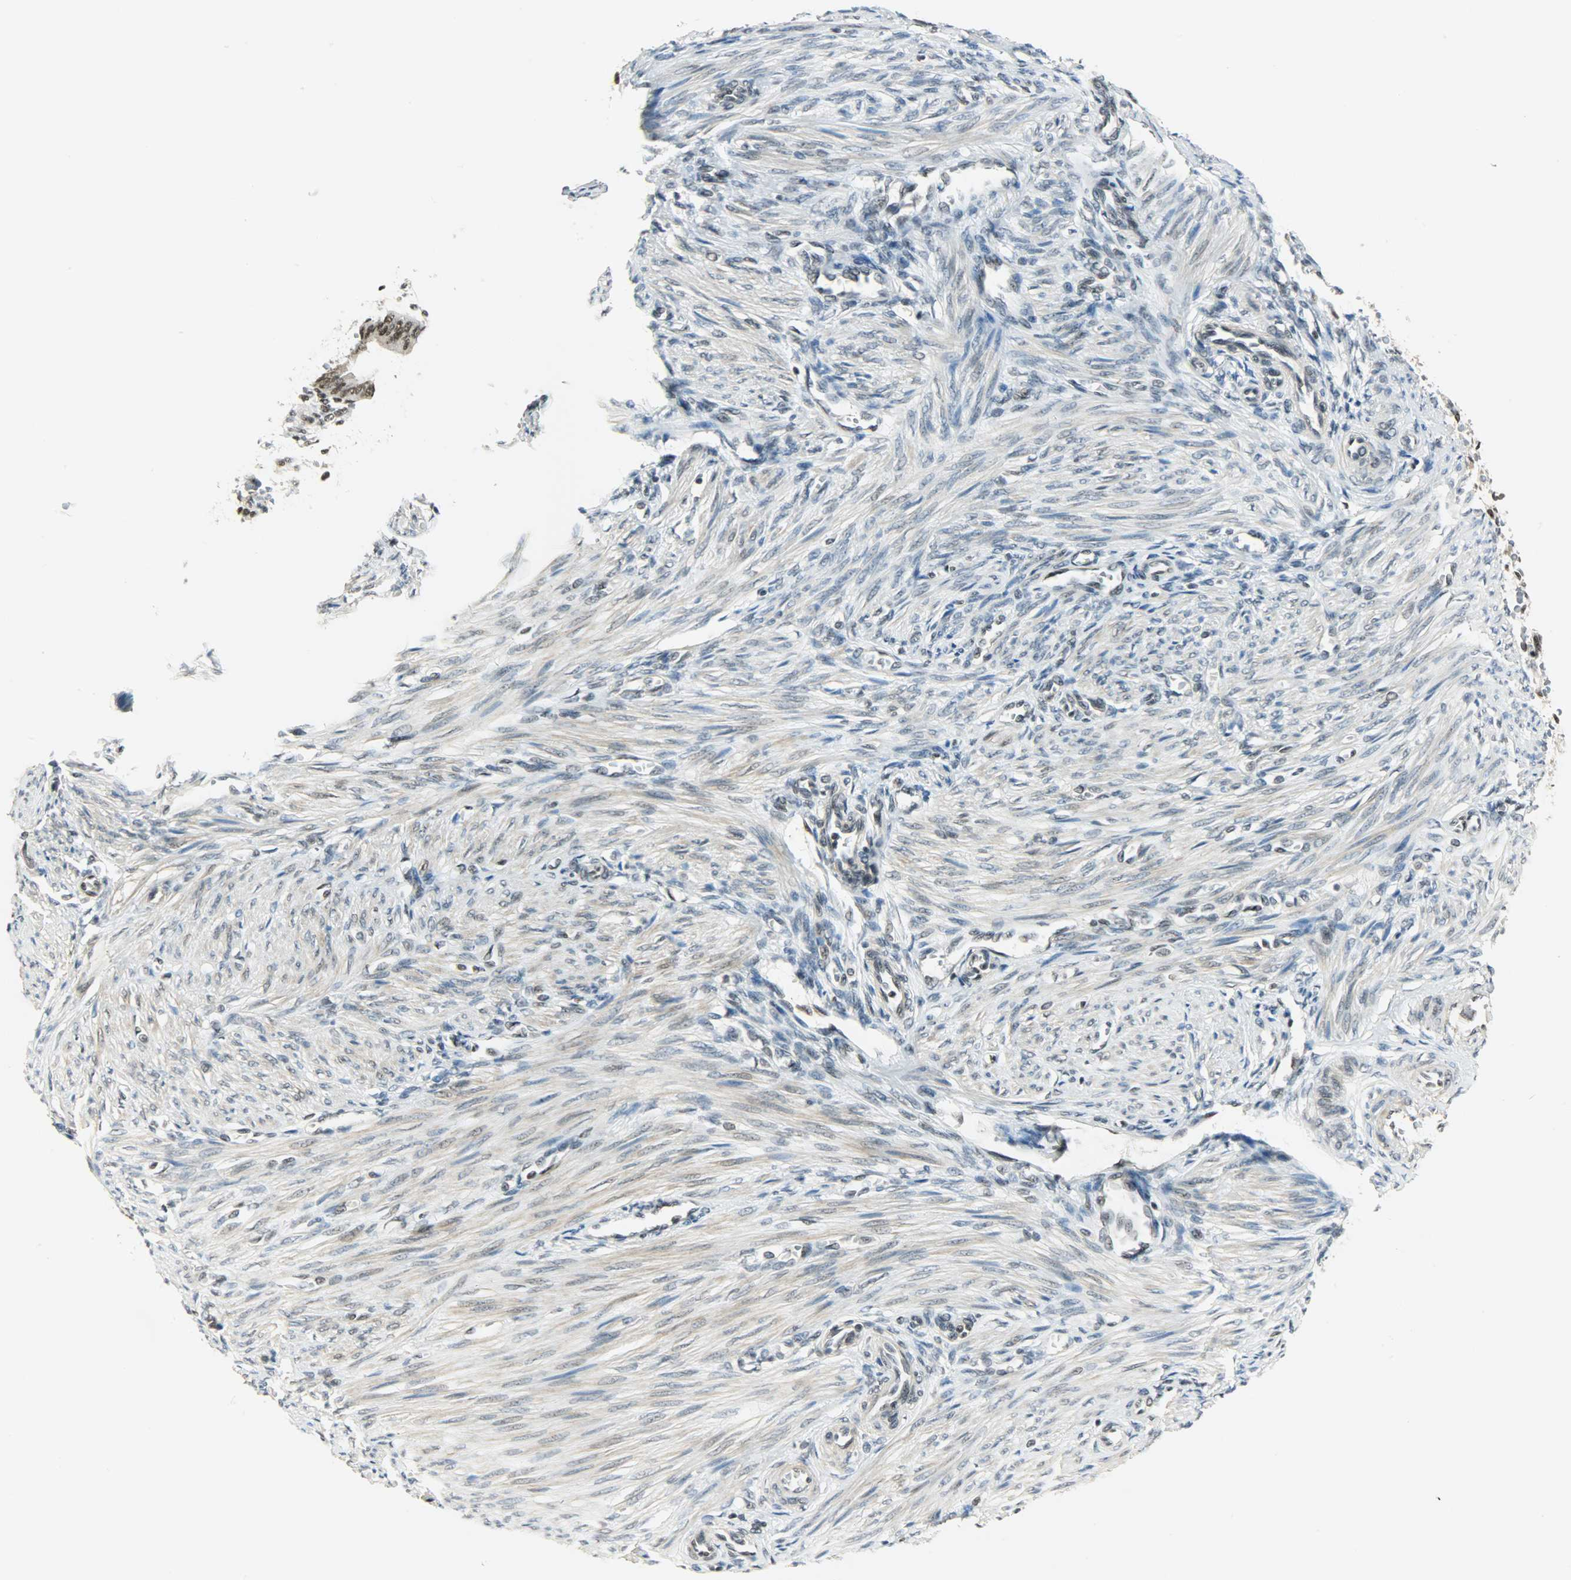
{"staining": {"intensity": "moderate", "quantity": ">75%", "location": "nuclear"}, "tissue": "endometrium", "cell_type": "Cells in endometrial stroma", "image_type": "normal", "snomed": [{"axis": "morphology", "description": "Normal tissue, NOS"}, {"axis": "topography", "description": "Endometrium"}], "caption": "Protein expression analysis of unremarkable endometrium reveals moderate nuclear positivity in about >75% of cells in endometrial stroma. The protein of interest is stained brown, and the nuclei are stained in blue (DAB (3,3'-diaminobenzidine) IHC with brightfield microscopy, high magnification).", "gene": "SUGP1", "patient": {"sex": "female", "age": 27}}